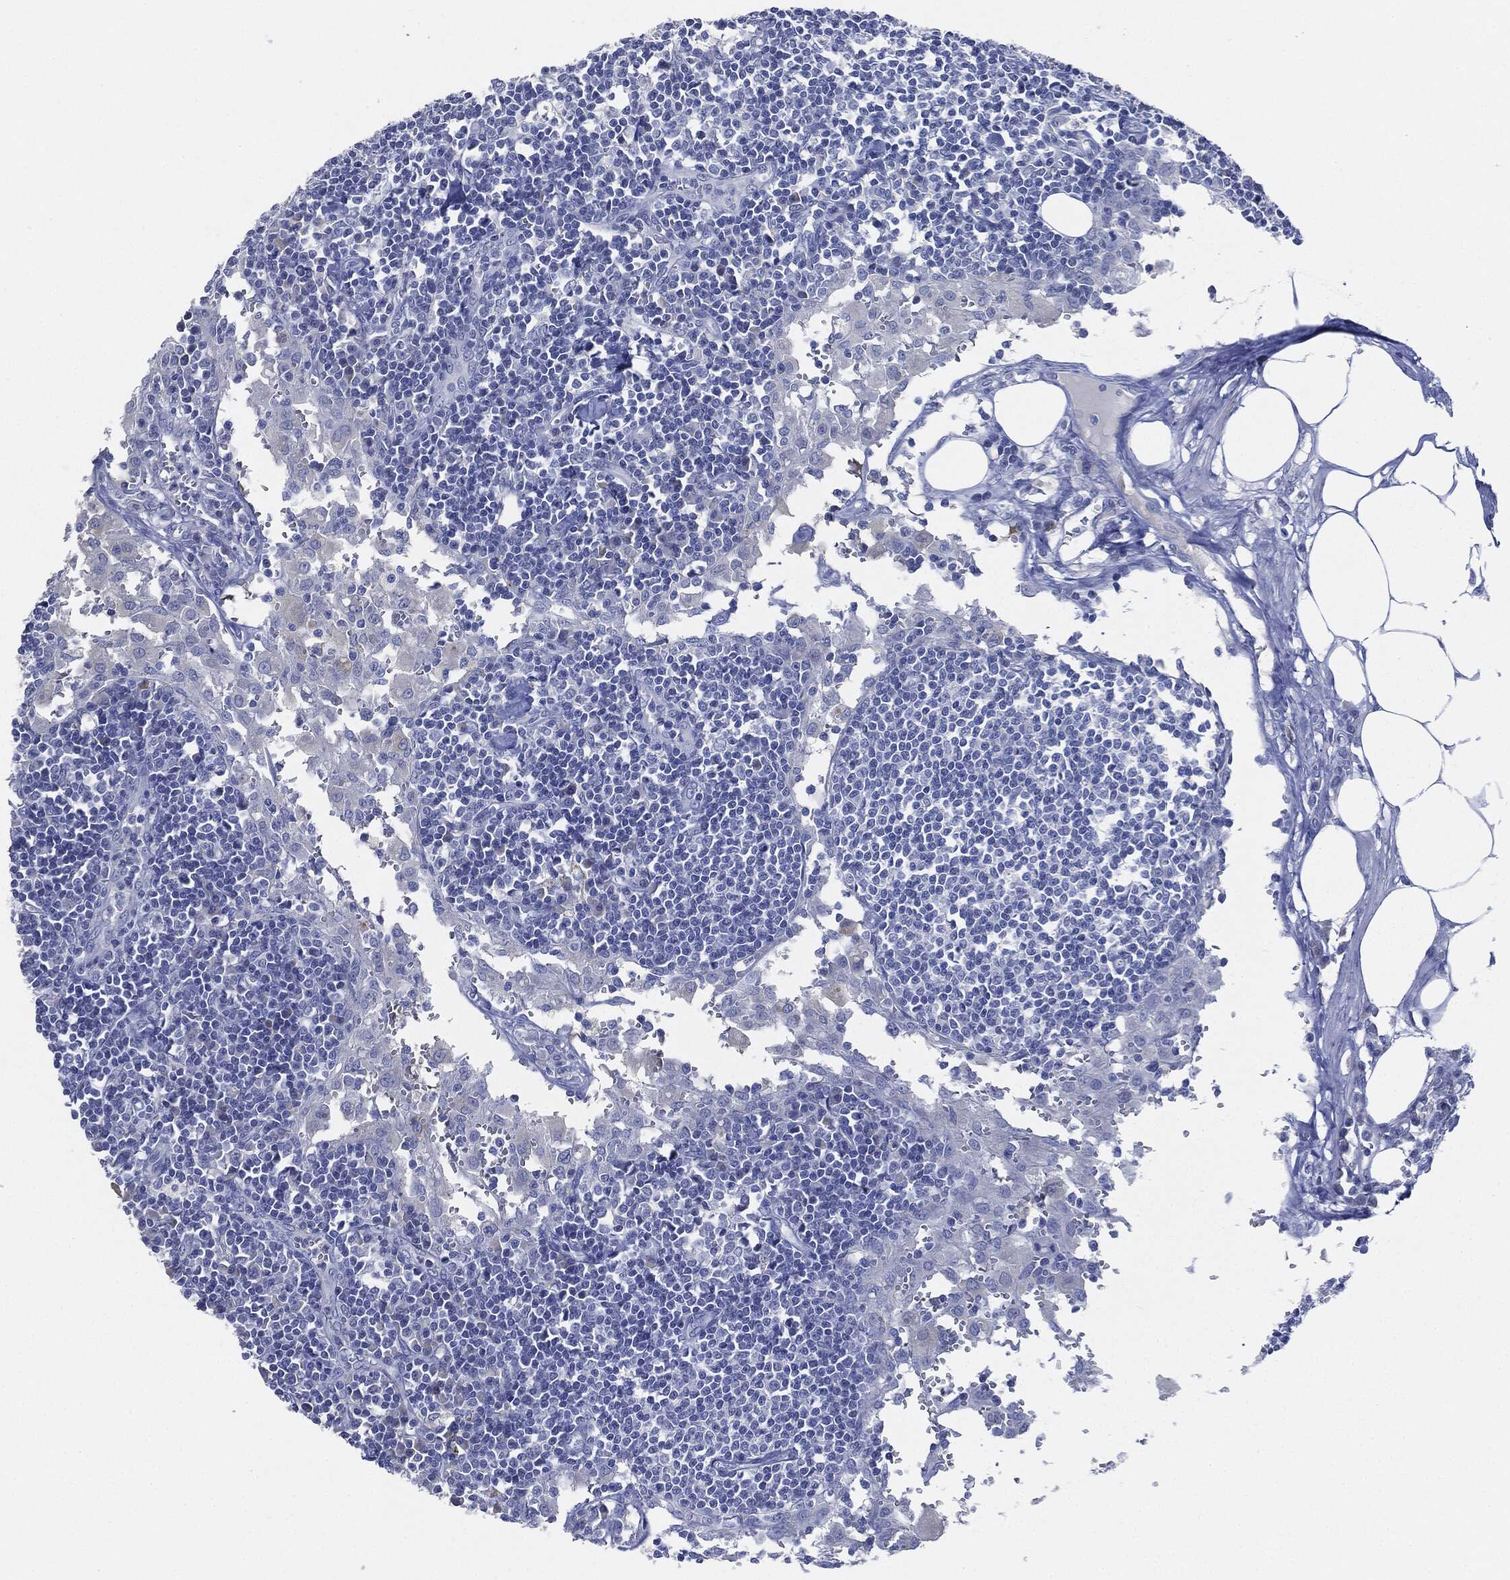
{"staining": {"intensity": "negative", "quantity": "none", "location": "none"}, "tissue": "lymph node", "cell_type": "Germinal center cells", "image_type": "normal", "snomed": [{"axis": "morphology", "description": "Normal tissue, NOS"}, {"axis": "topography", "description": "Lymph node"}], "caption": "Immunohistochemistry histopathology image of normal lymph node: lymph node stained with DAB (3,3'-diaminobenzidine) shows no significant protein expression in germinal center cells. (DAB IHC, high magnification).", "gene": "AFP", "patient": {"sex": "male", "age": 55}}